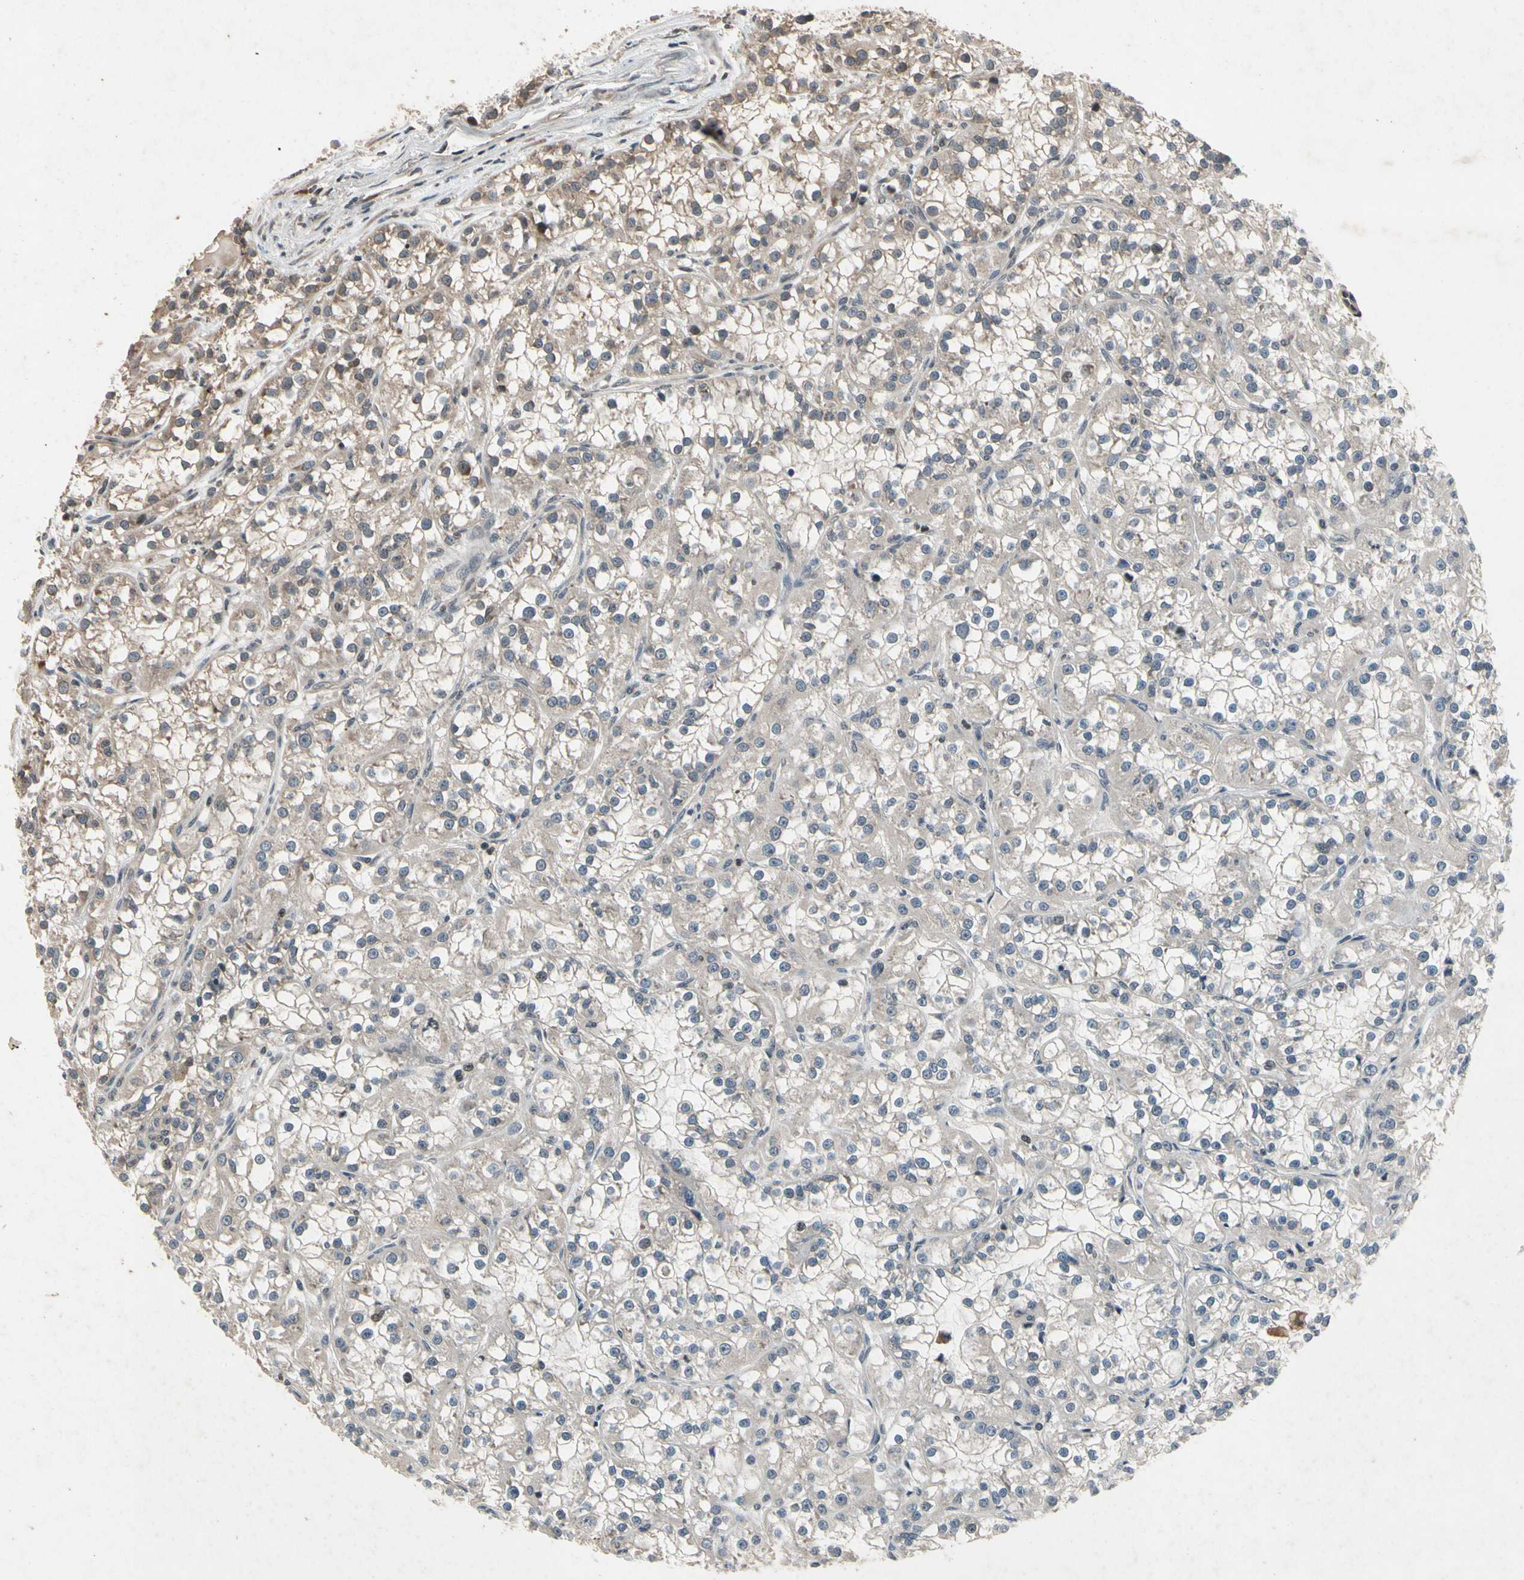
{"staining": {"intensity": "moderate", "quantity": "<25%", "location": "cytoplasmic/membranous"}, "tissue": "renal cancer", "cell_type": "Tumor cells", "image_type": "cancer", "snomed": [{"axis": "morphology", "description": "Adenocarcinoma, NOS"}, {"axis": "topography", "description": "Kidney"}], "caption": "Protein staining exhibits moderate cytoplasmic/membranous staining in approximately <25% of tumor cells in renal cancer (adenocarcinoma).", "gene": "DPY19L3", "patient": {"sex": "female", "age": 52}}